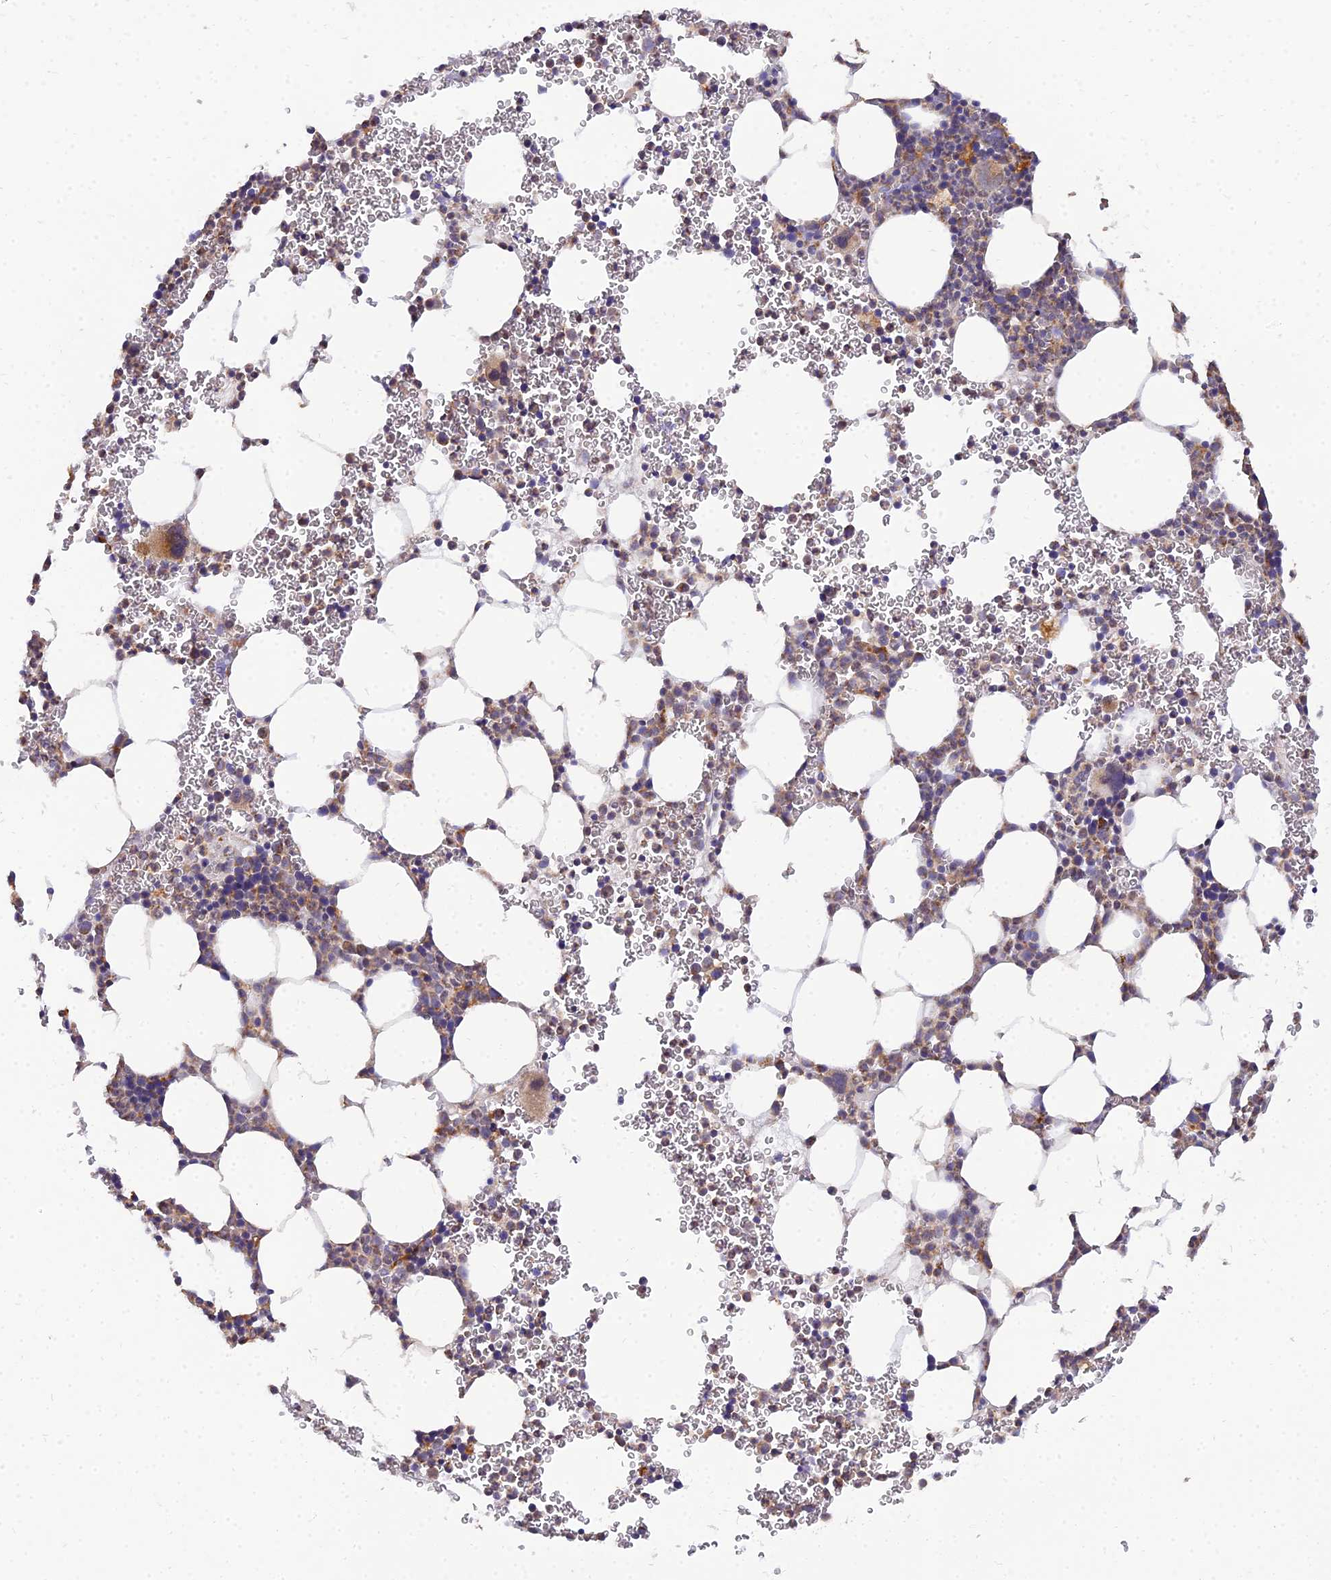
{"staining": {"intensity": "moderate", "quantity": "25%-75%", "location": "cytoplasmic/membranous"}, "tissue": "bone marrow", "cell_type": "Hematopoietic cells", "image_type": "normal", "snomed": [{"axis": "morphology", "description": "Normal tissue, NOS"}, {"axis": "topography", "description": "Bone marrow"}], "caption": "Bone marrow stained with immunohistochemistry (IHC) displays moderate cytoplasmic/membranous expression in approximately 25%-75% of hematopoietic cells. The staining was performed using DAB to visualize the protein expression in brown, while the nuclei were stained in blue with hematoxylin (Magnification: 20x).", "gene": "ARL8A", "patient": {"sex": "female", "age": 78}}